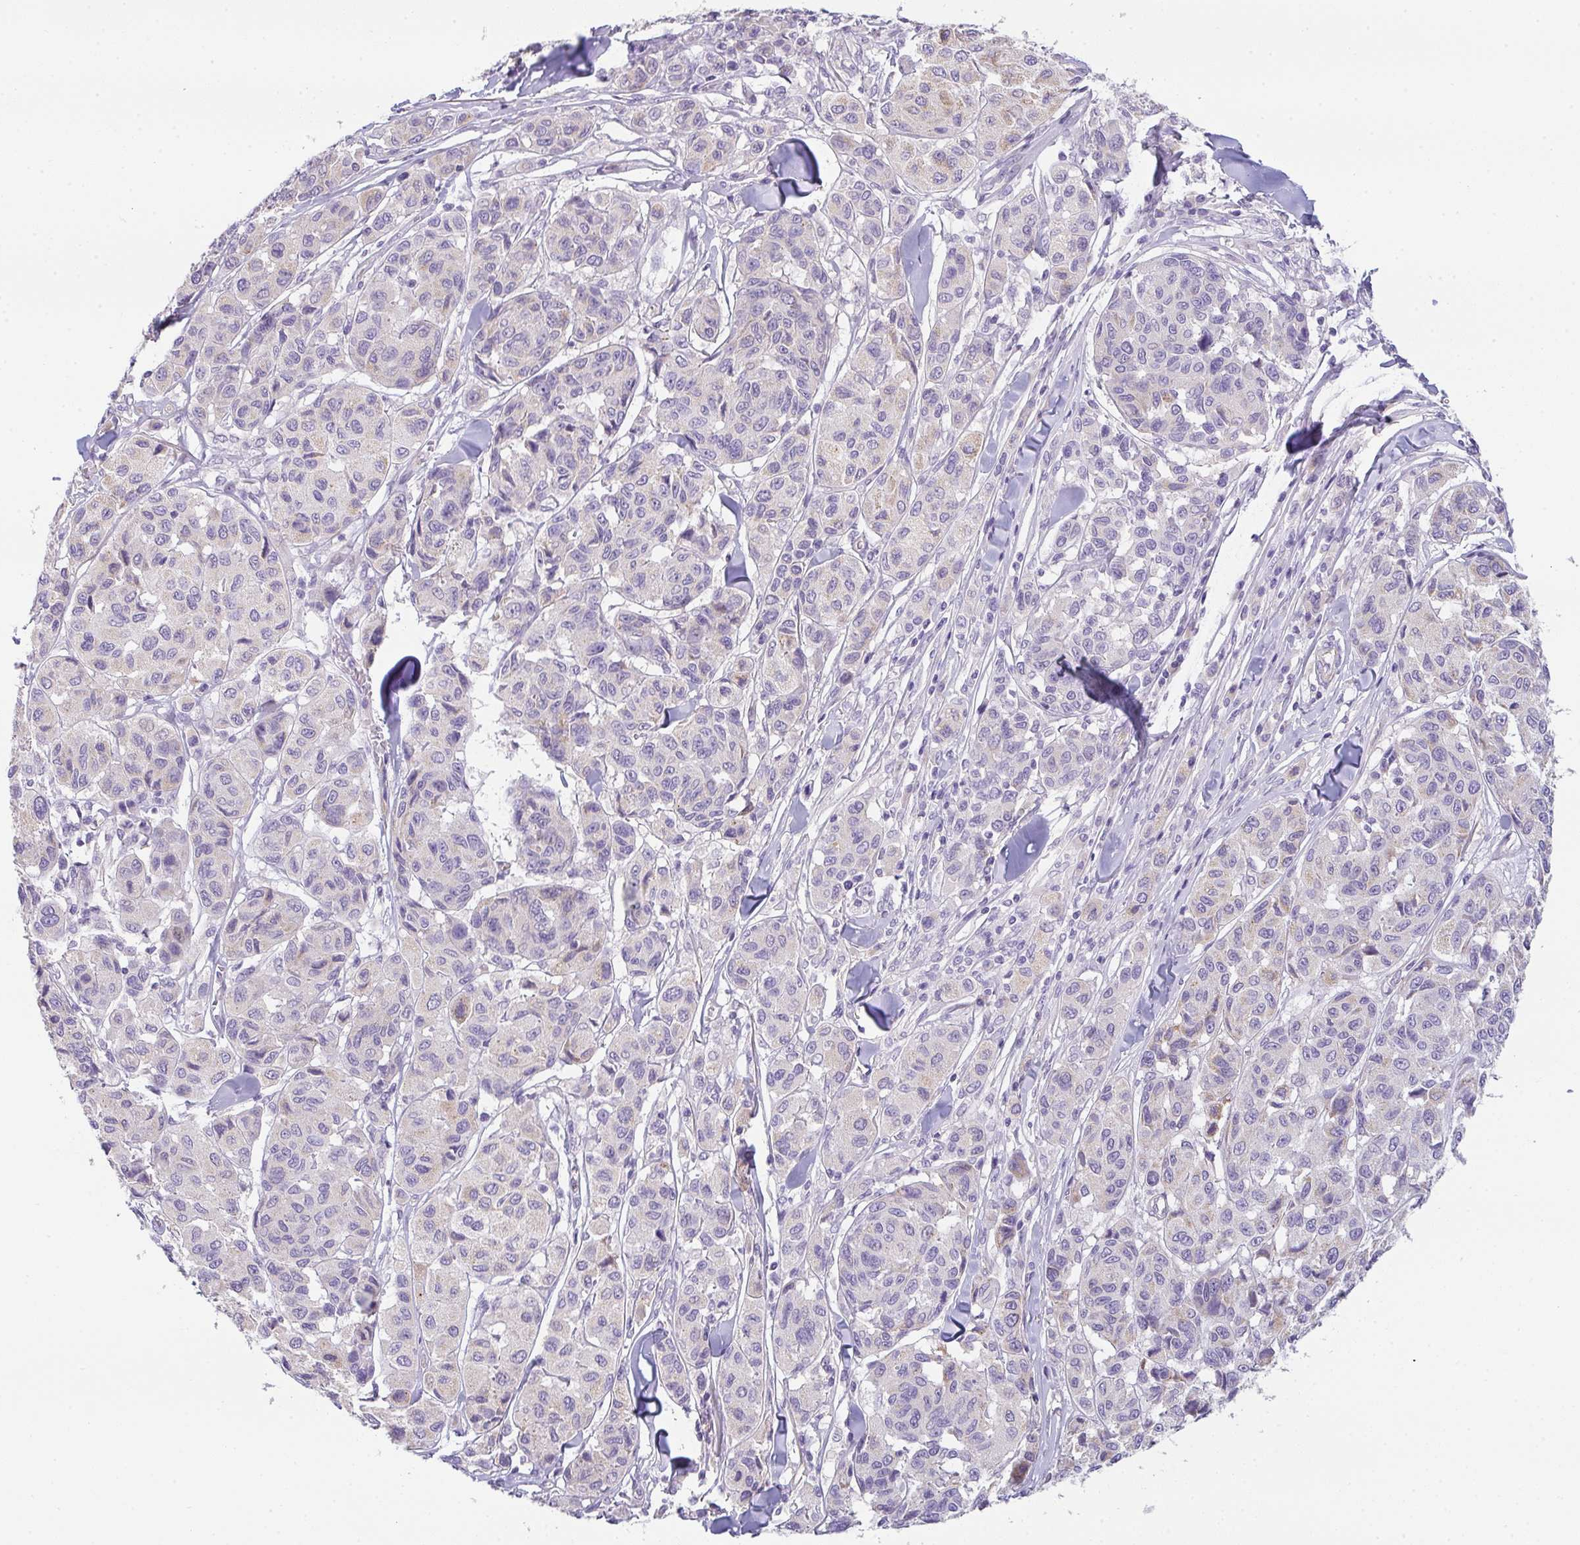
{"staining": {"intensity": "negative", "quantity": "none", "location": "none"}, "tissue": "melanoma", "cell_type": "Tumor cells", "image_type": "cancer", "snomed": [{"axis": "morphology", "description": "Malignant melanoma, NOS"}, {"axis": "topography", "description": "Skin"}], "caption": "Melanoma stained for a protein using immunohistochemistry demonstrates no positivity tumor cells.", "gene": "FILIP1", "patient": {"sex": "female", "age": 66}}